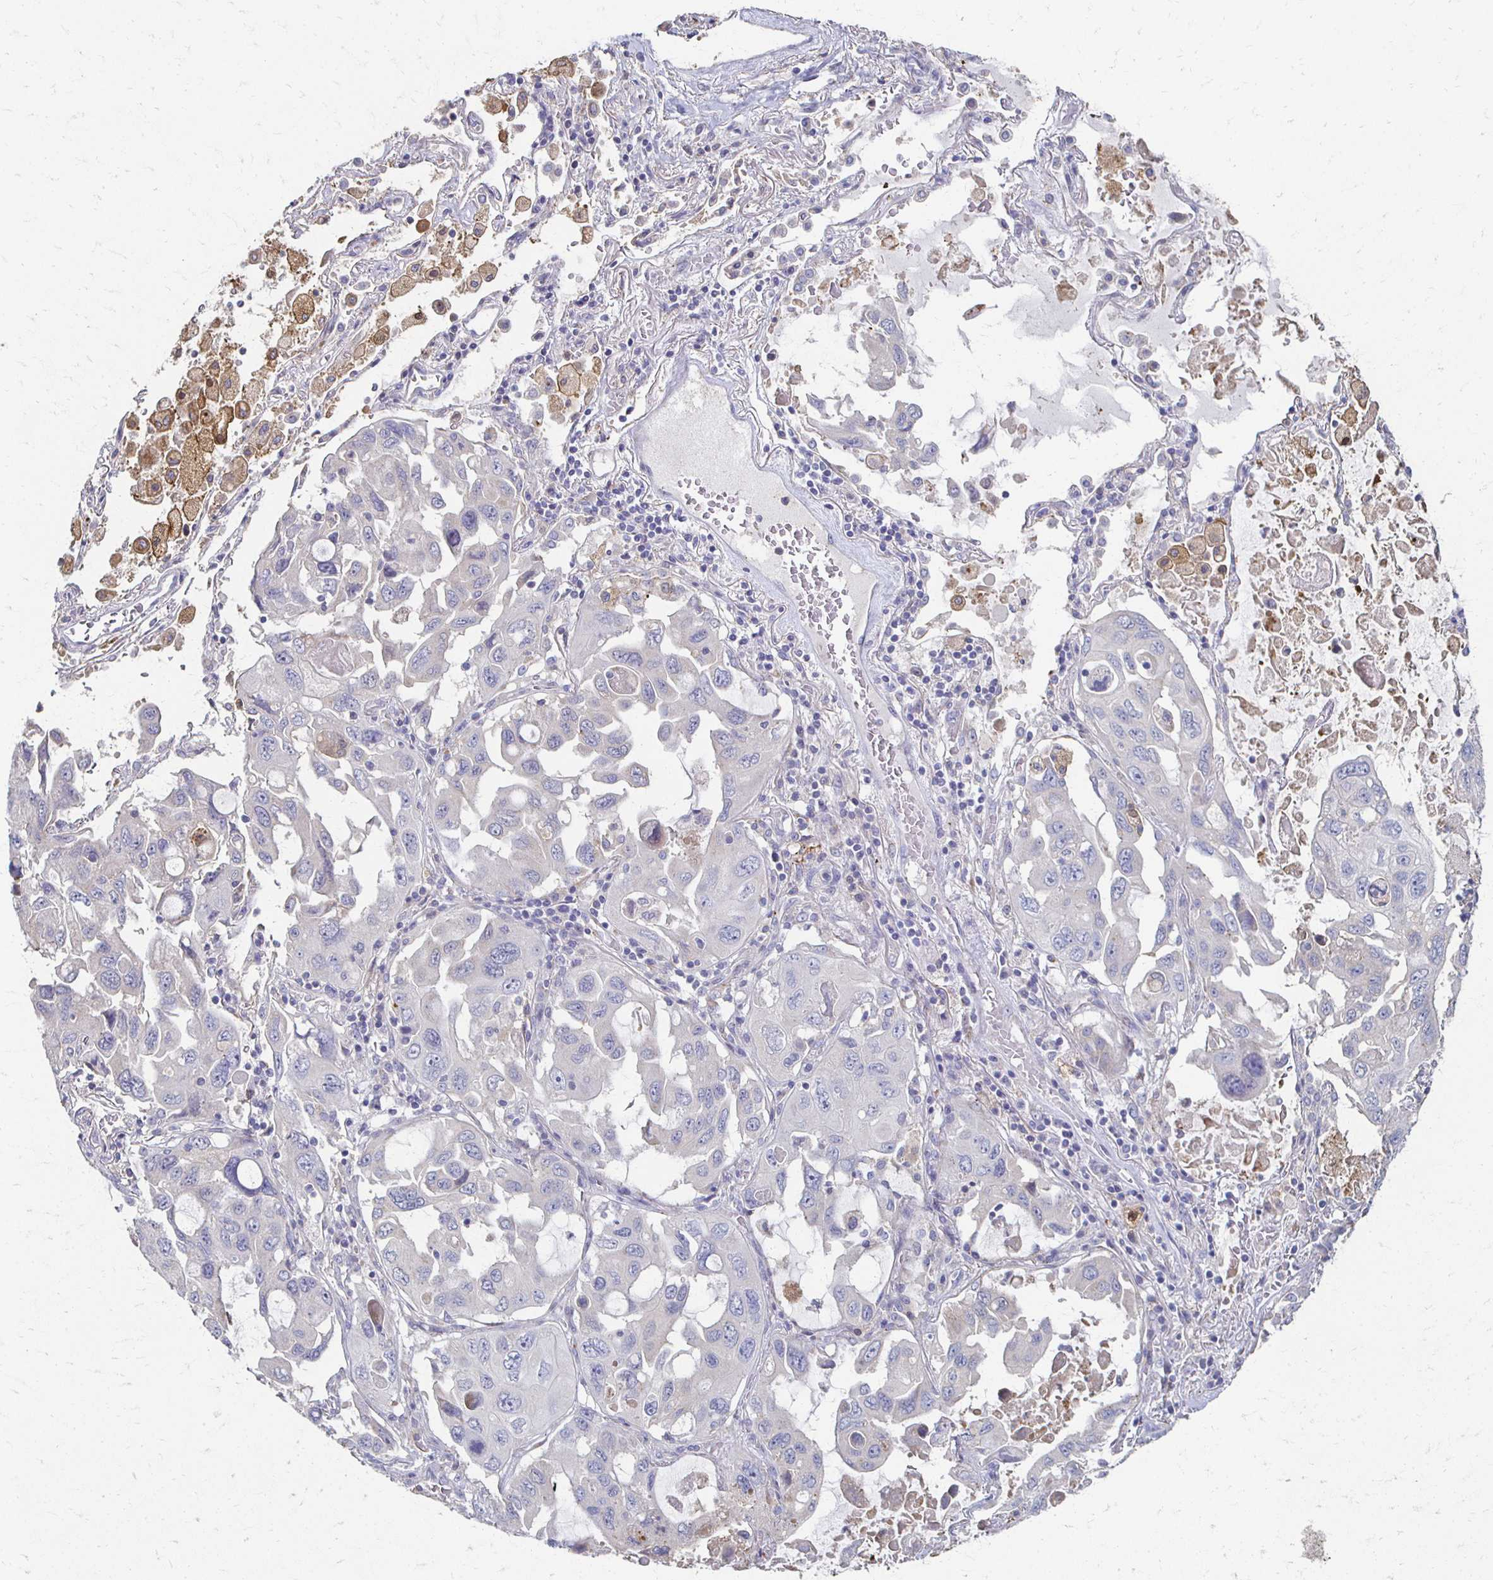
{"staining": {"intensity": "negative", "quantity": "none", "location": "none"}, "tissue": "lung cancer", "cell_type": "Tumor cells", "image_type": "cancer", "snomed": [{"axis": "morphology", "description": "Squamous cell carcinoma, NOS"}, {"axis": "topography", "description": "Lung"}], "caption": "Protein analysis of squamous cell carcinoma (lung) displays no significant staining in tumor cells.", "gene": "CX3CR1", "patient": {"sex": "female", "age": 73}}